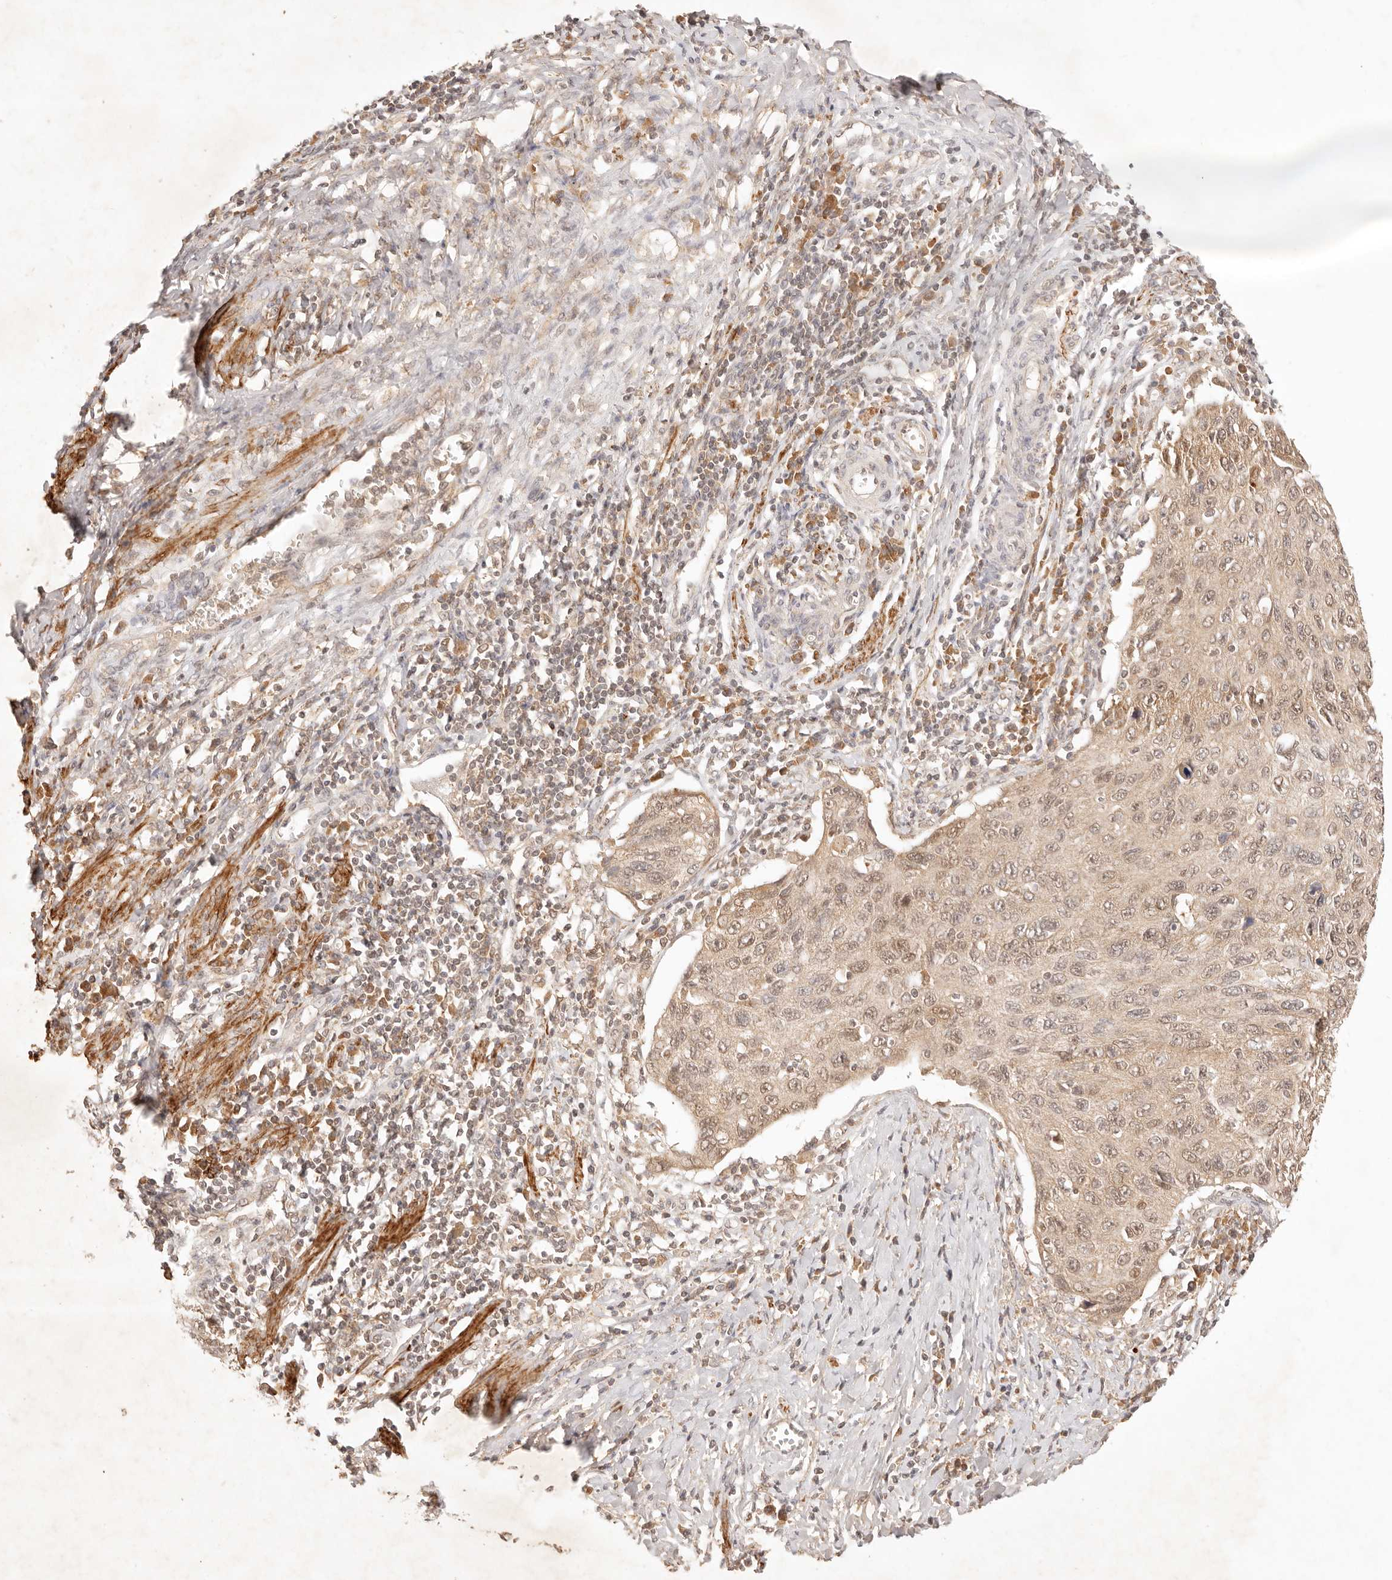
{"staining": {"intensity": "moderate", "quantity": ">75%", "location": "cytoplasmic/membranous,nuclear"}, "tissue": "cervical cancer", "cell_type": "Tumor cells", "image_type": "cancer", "snomed": [{"axis": "morphology", "description": "Squamous cell carcinoma, NOS"}, {"axis": "topography", "description": "Cervix"}], "caption": "DAB (3,3'-diaminobenzidine) immunohistochemical staining of human cervical squamous cell carcinoma displays moderate cytoplasmic/membranous and nuclear protein expression in about >75% of tumor cells.", "gene": "TRIM11", "patient": {"sex": "female", "age": 53}}